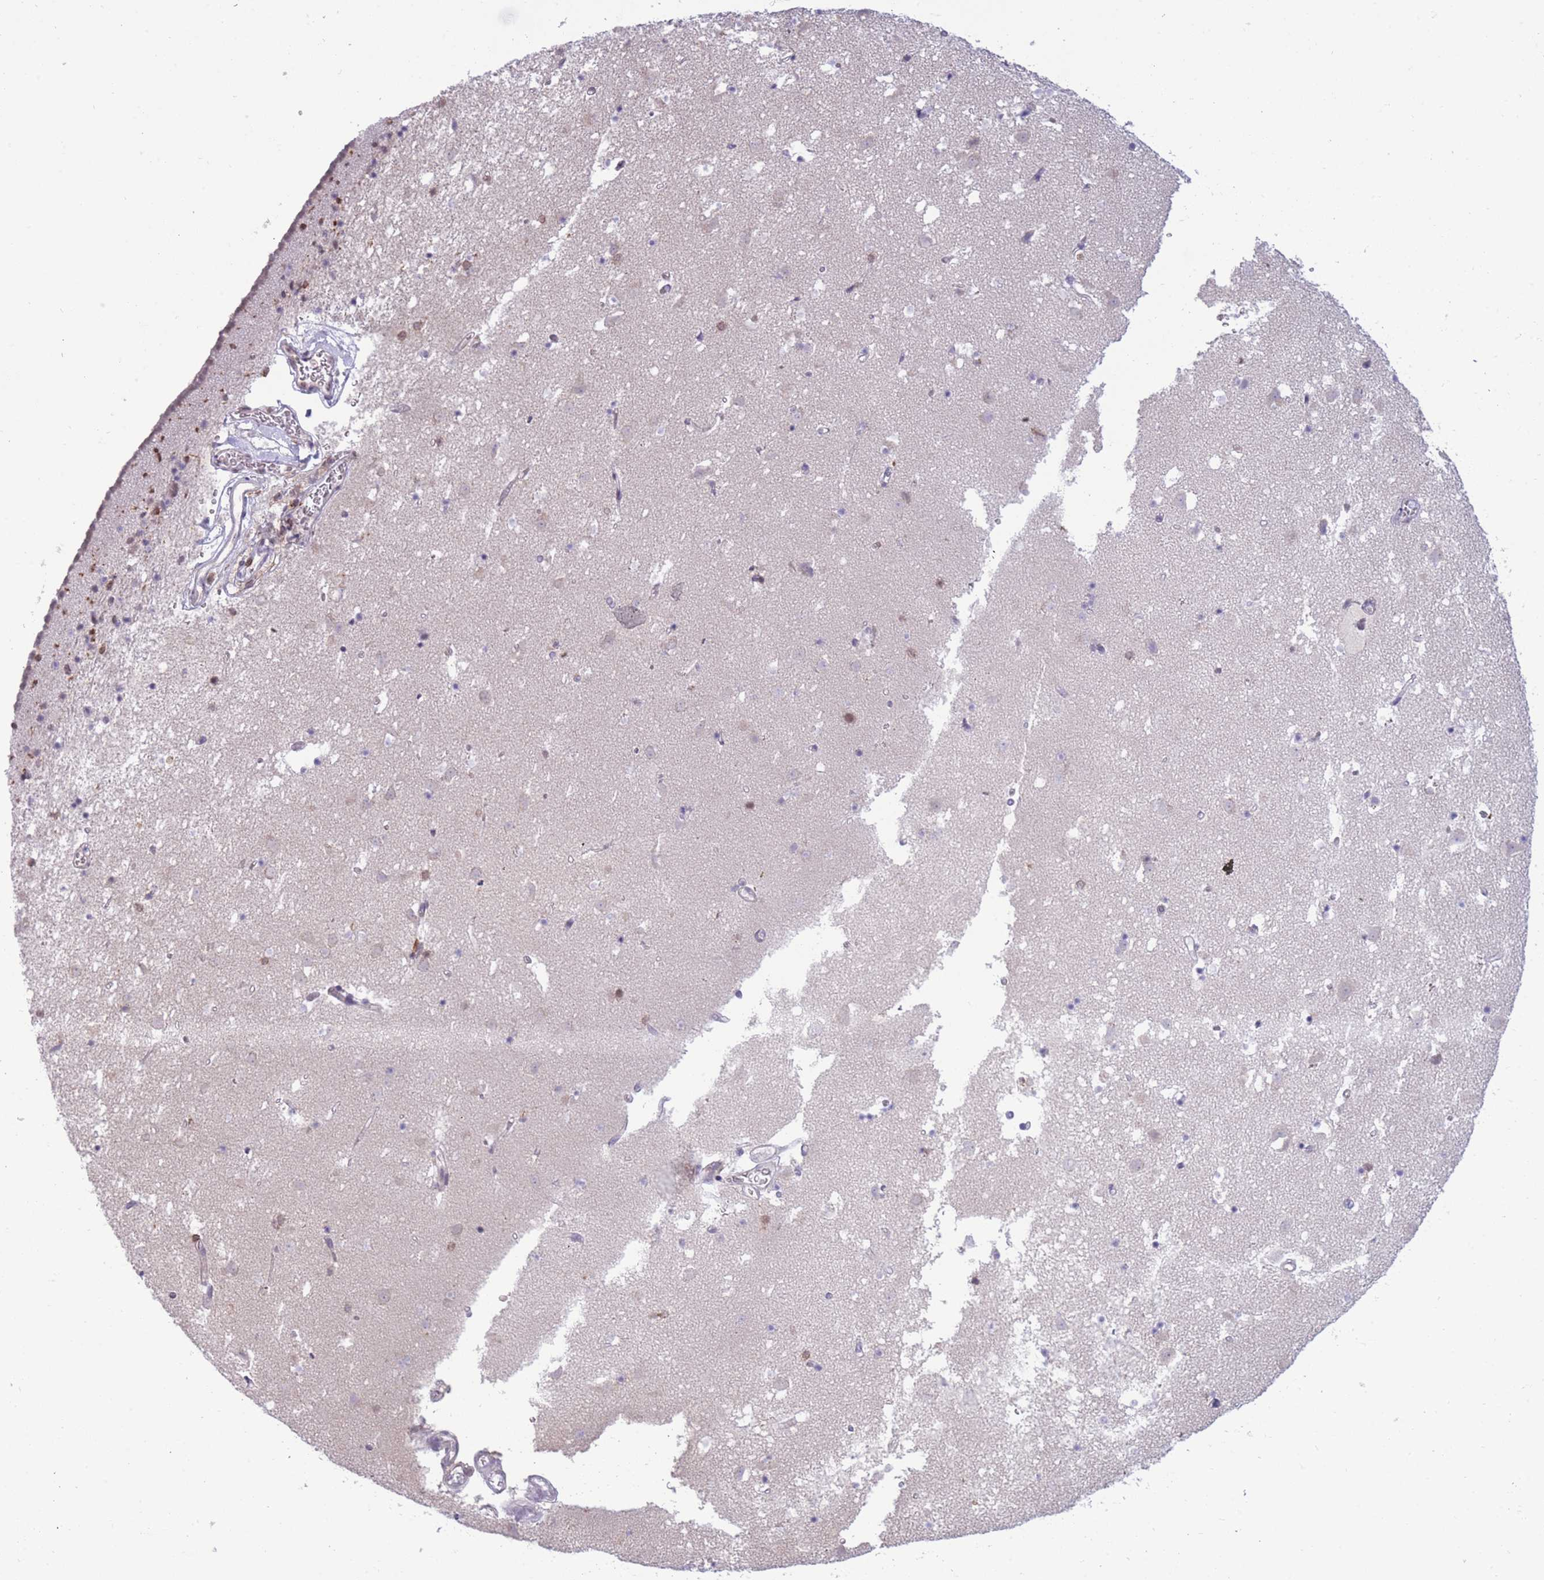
{"staining": {"intensity": "negative", "quantity": "none", "location": "none"}, "tissue": "caudate", "cell_type": "Glial cells", "image_type": "normal", "snomed": [{"axis": "morphology", "description": "Normal tissue, NOS"}, {"axis": "topography", "description": "Lateral ventricle wall"}], "caption": "The immunohistochemistry (IHC) micrograph has no significant expression in glial cells of caudate. (DAB IHC with hematoxylin counter stain).", "gene": "TMEM121", "patient": {"sex": "male", "age": 58}}